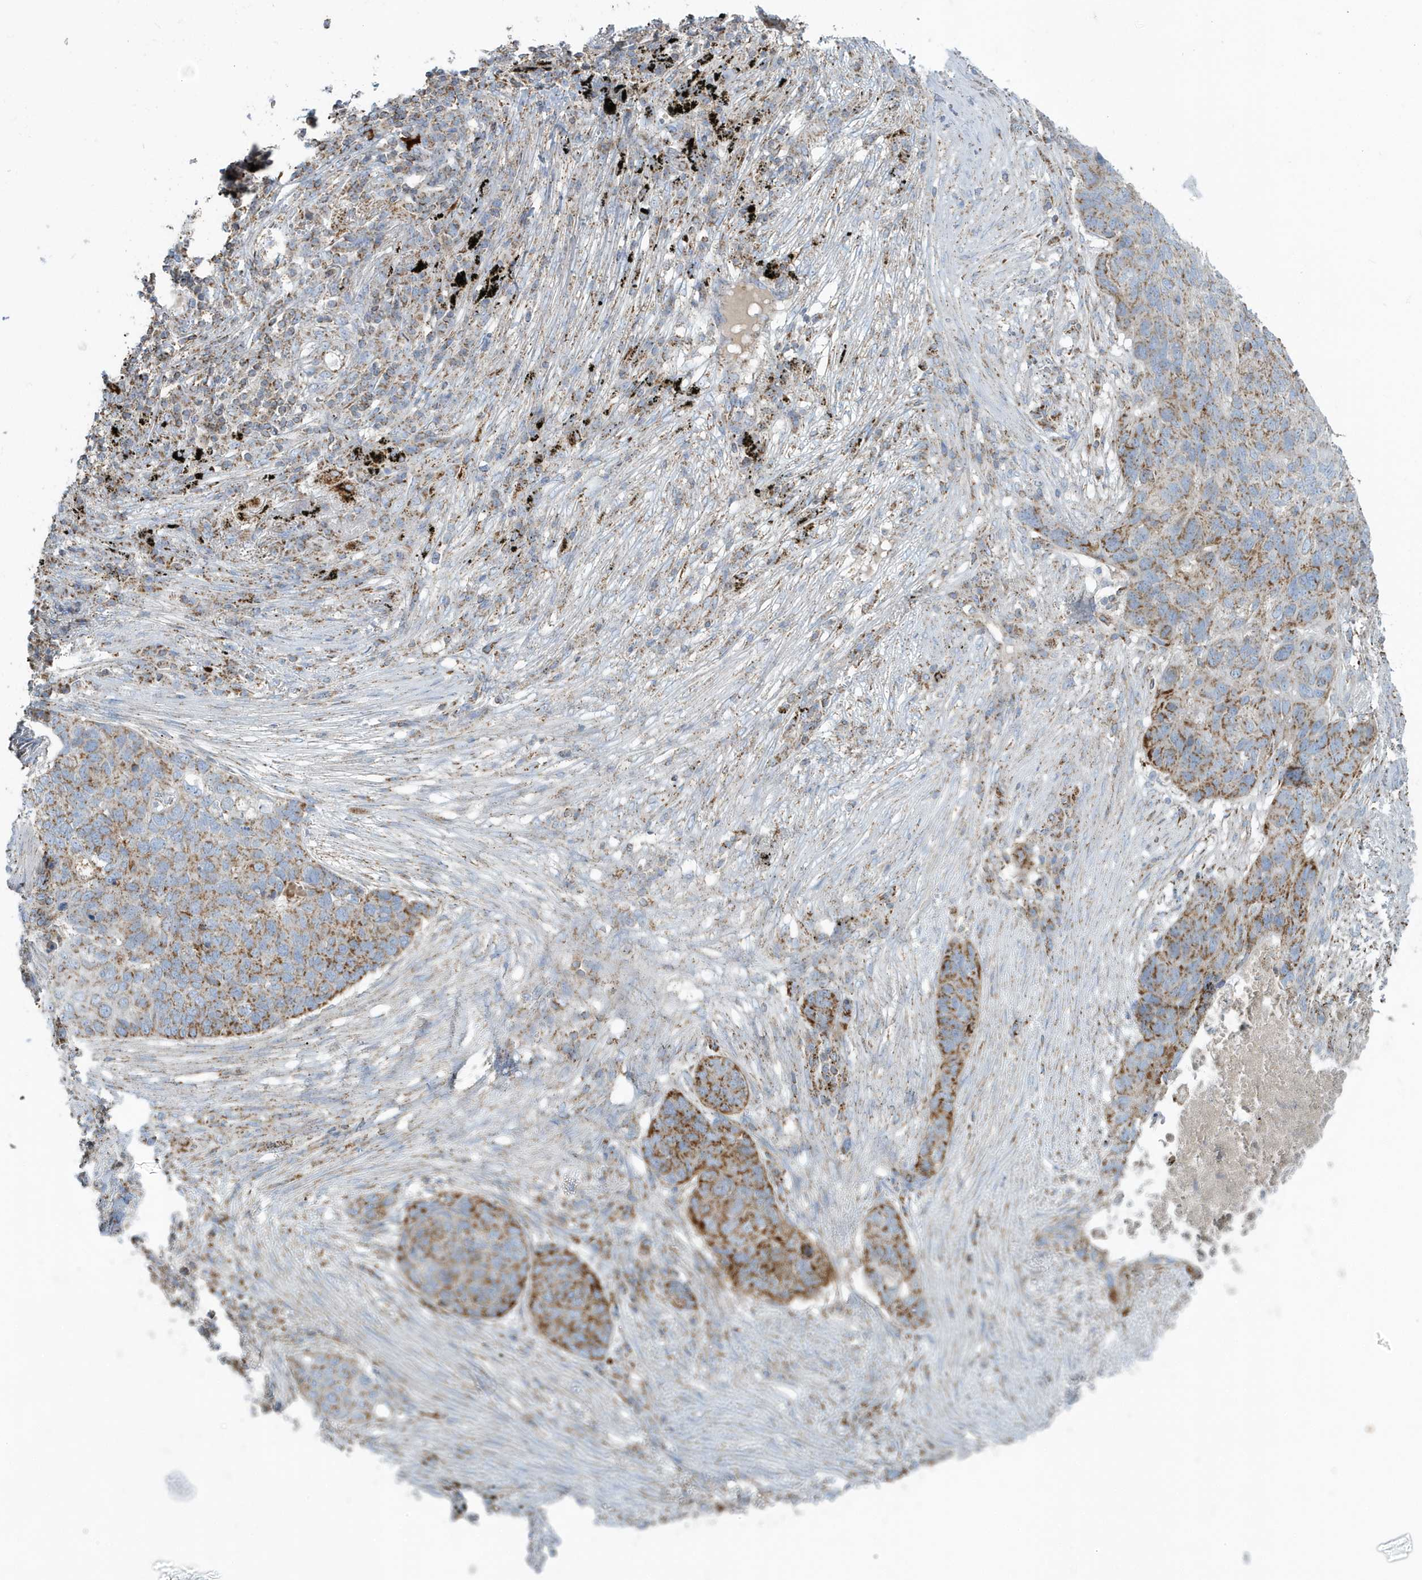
{"staining": {"intensity": "moderate", "quantity": ">75%", "location": "cytoplasmic/membranous"}, "tissue": "lung cancer", "cell_type": "Tumor cells", "image_type": "cancer", "snomed": [{"axis": "morphology", "description": "Squamous cell carcinoma, NOS"}, {"axis": "topography", "description": "Lung"}], "caption": "Immunohistochemical staining of human lung cancer (squamous cell carcinoma) shows medium levels of moderate cytoplasmic/membranous protein expression in approximately >75% of tumor cells.", "gene": "RAB11FIP3", "patient": {"sex": "female", "age": 63}}